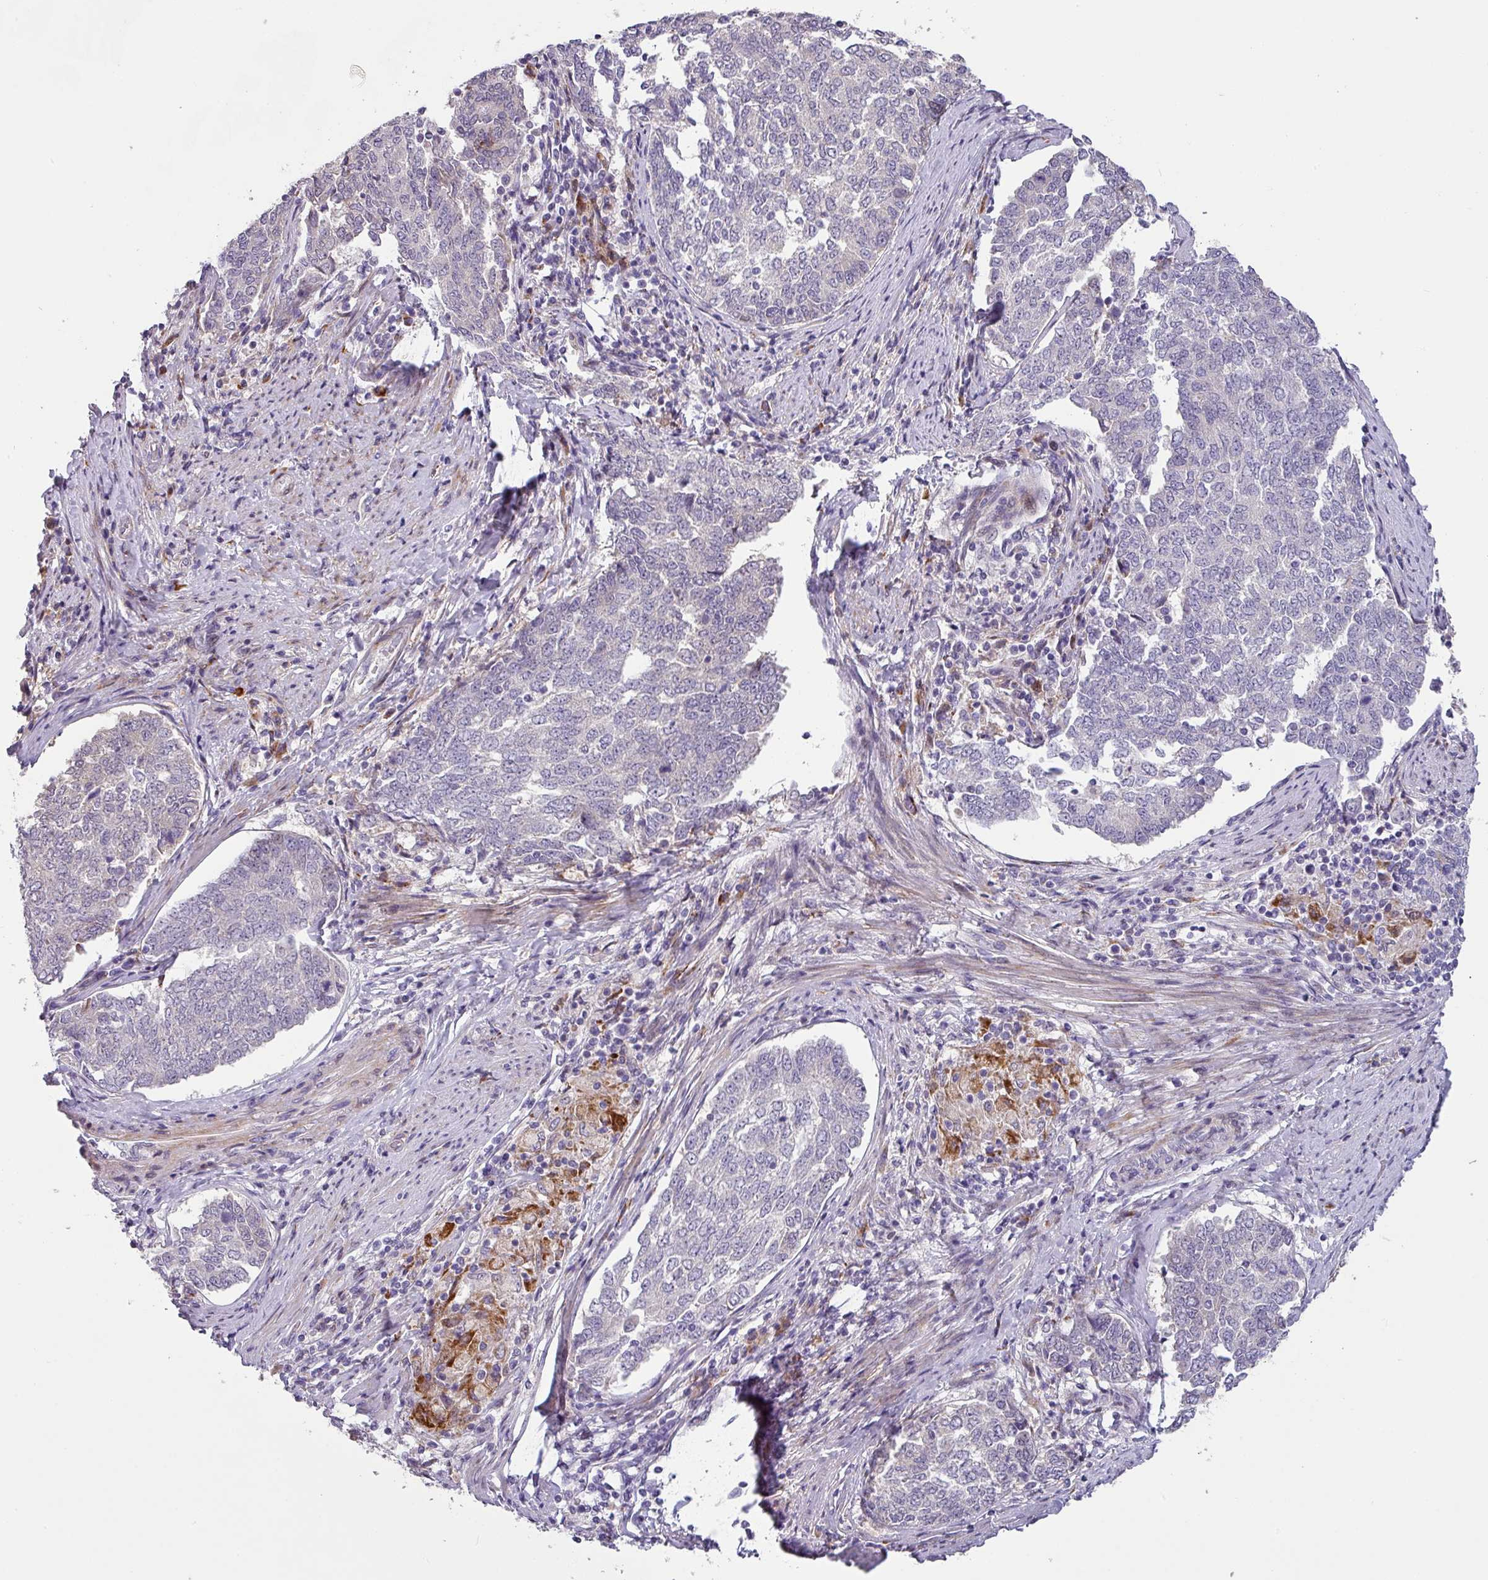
{"staining": {"intensity": "negative", "quantity": "none", "location": "none"}, "tissue": "endometrial cancer", "cell_type": "Tumor cells", "image_type": "cancer", "snomed": [{"axis": "morphology", "description": "Adenocarcinoma, NOS"}, {"axis": "topography", "description": "Endometrium"}], "caption": "The photomicrograph reveals no staining of tumor cells in endometrial adenocarcinoma.", "gene": "KLHL3", "patient": {"sex": "female", "age": 80}}